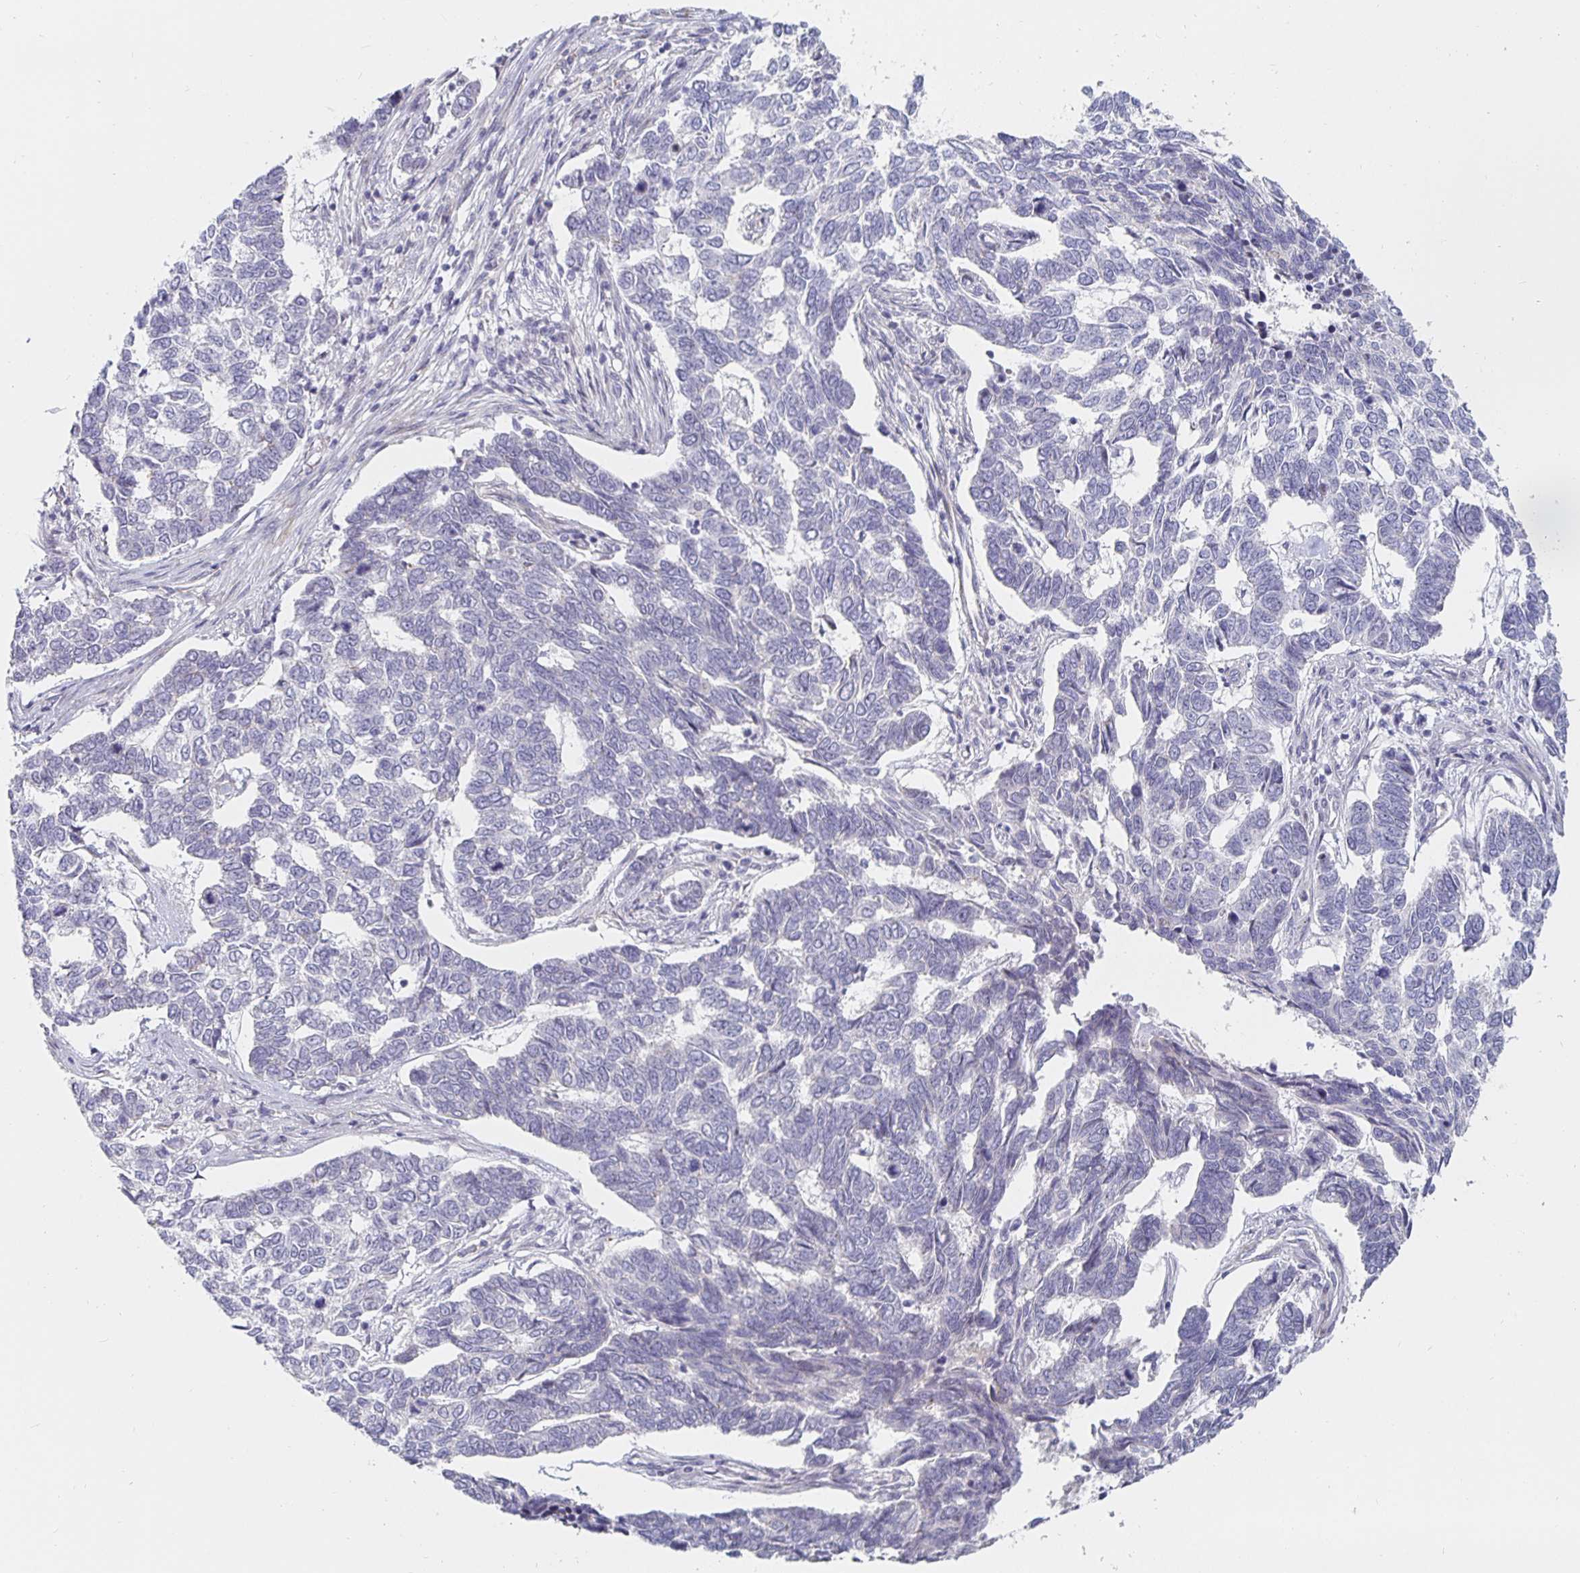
{"staining": {"intensity": "negative", "quantity": "none", "location": "none"}, "tissue": "skin cancer", "cell_type": "Tumor cells", "image_type": "cancer", "snomed": [{"axis": "morphology", "description": "Basal cell carcinoma"}, {"axis": "topography", "description": "Skin"}], "caption": "Skin cancer (basal cell carcinoma) was stained to show a protein in brown. There is no significant positivity in tumor cells.", "gene": "S100G", "patient": {"sex": "female", "age": 65}}